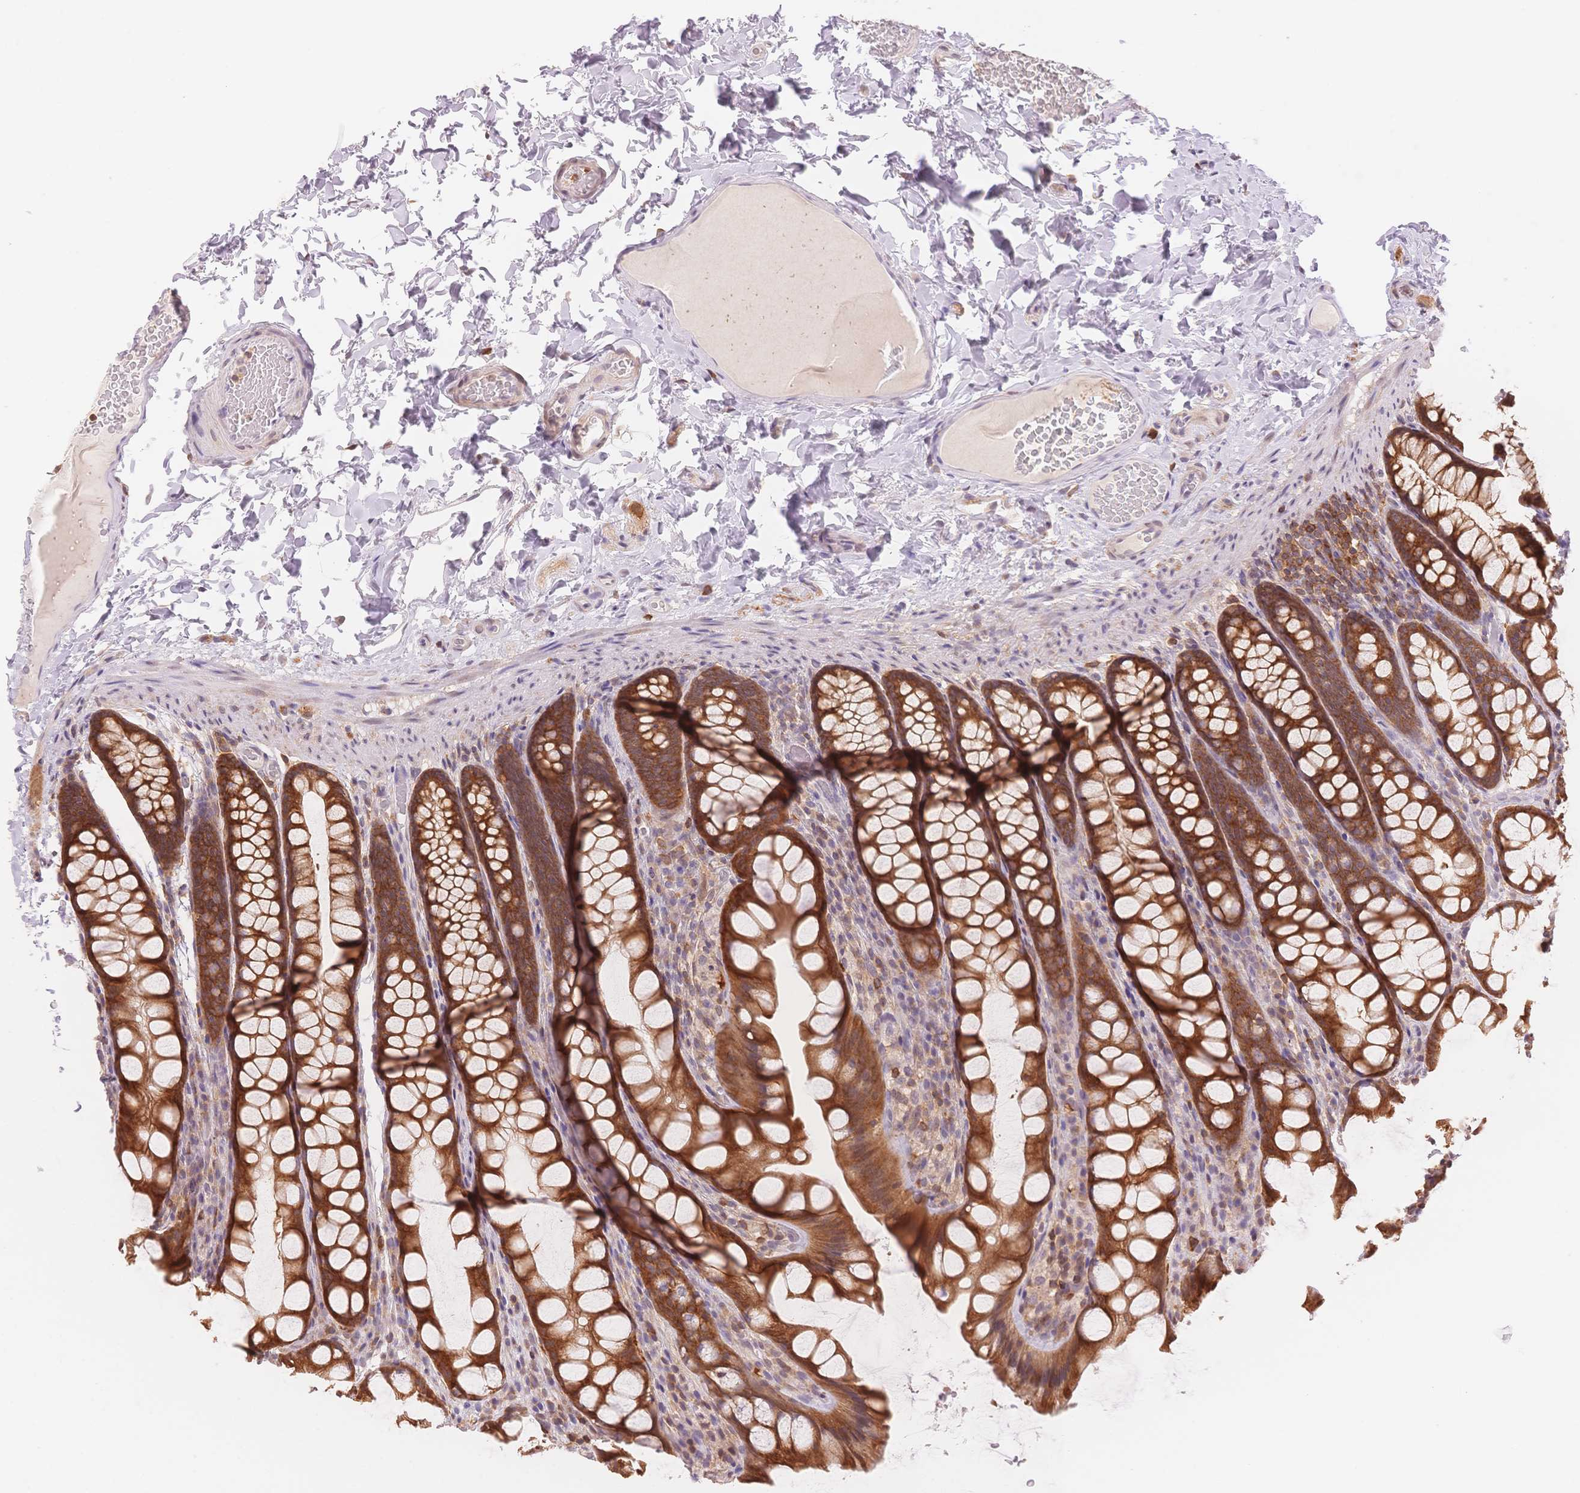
{"staining": {"intensity": "weak", "quantity": "25%-75%", "location": "cytoplasmic/membranous"}, "tissue": "colon", "cell_type": "Endothelial cells", "image_type": "normal", "snomed": [{"axis": "morphology", "description": "Normal tissue, NOS"}, {"axis": "topography", "description": "Colon"}], "caption": "A photomicrograph showing weak cytoplasmic/membranous staining in approximately 25%-75% of endothelial cells in benign colon, as visualized by brown immunohistochemical staining.", "gene": "STK39", "patient": {"sex": "male", "age": 47}}